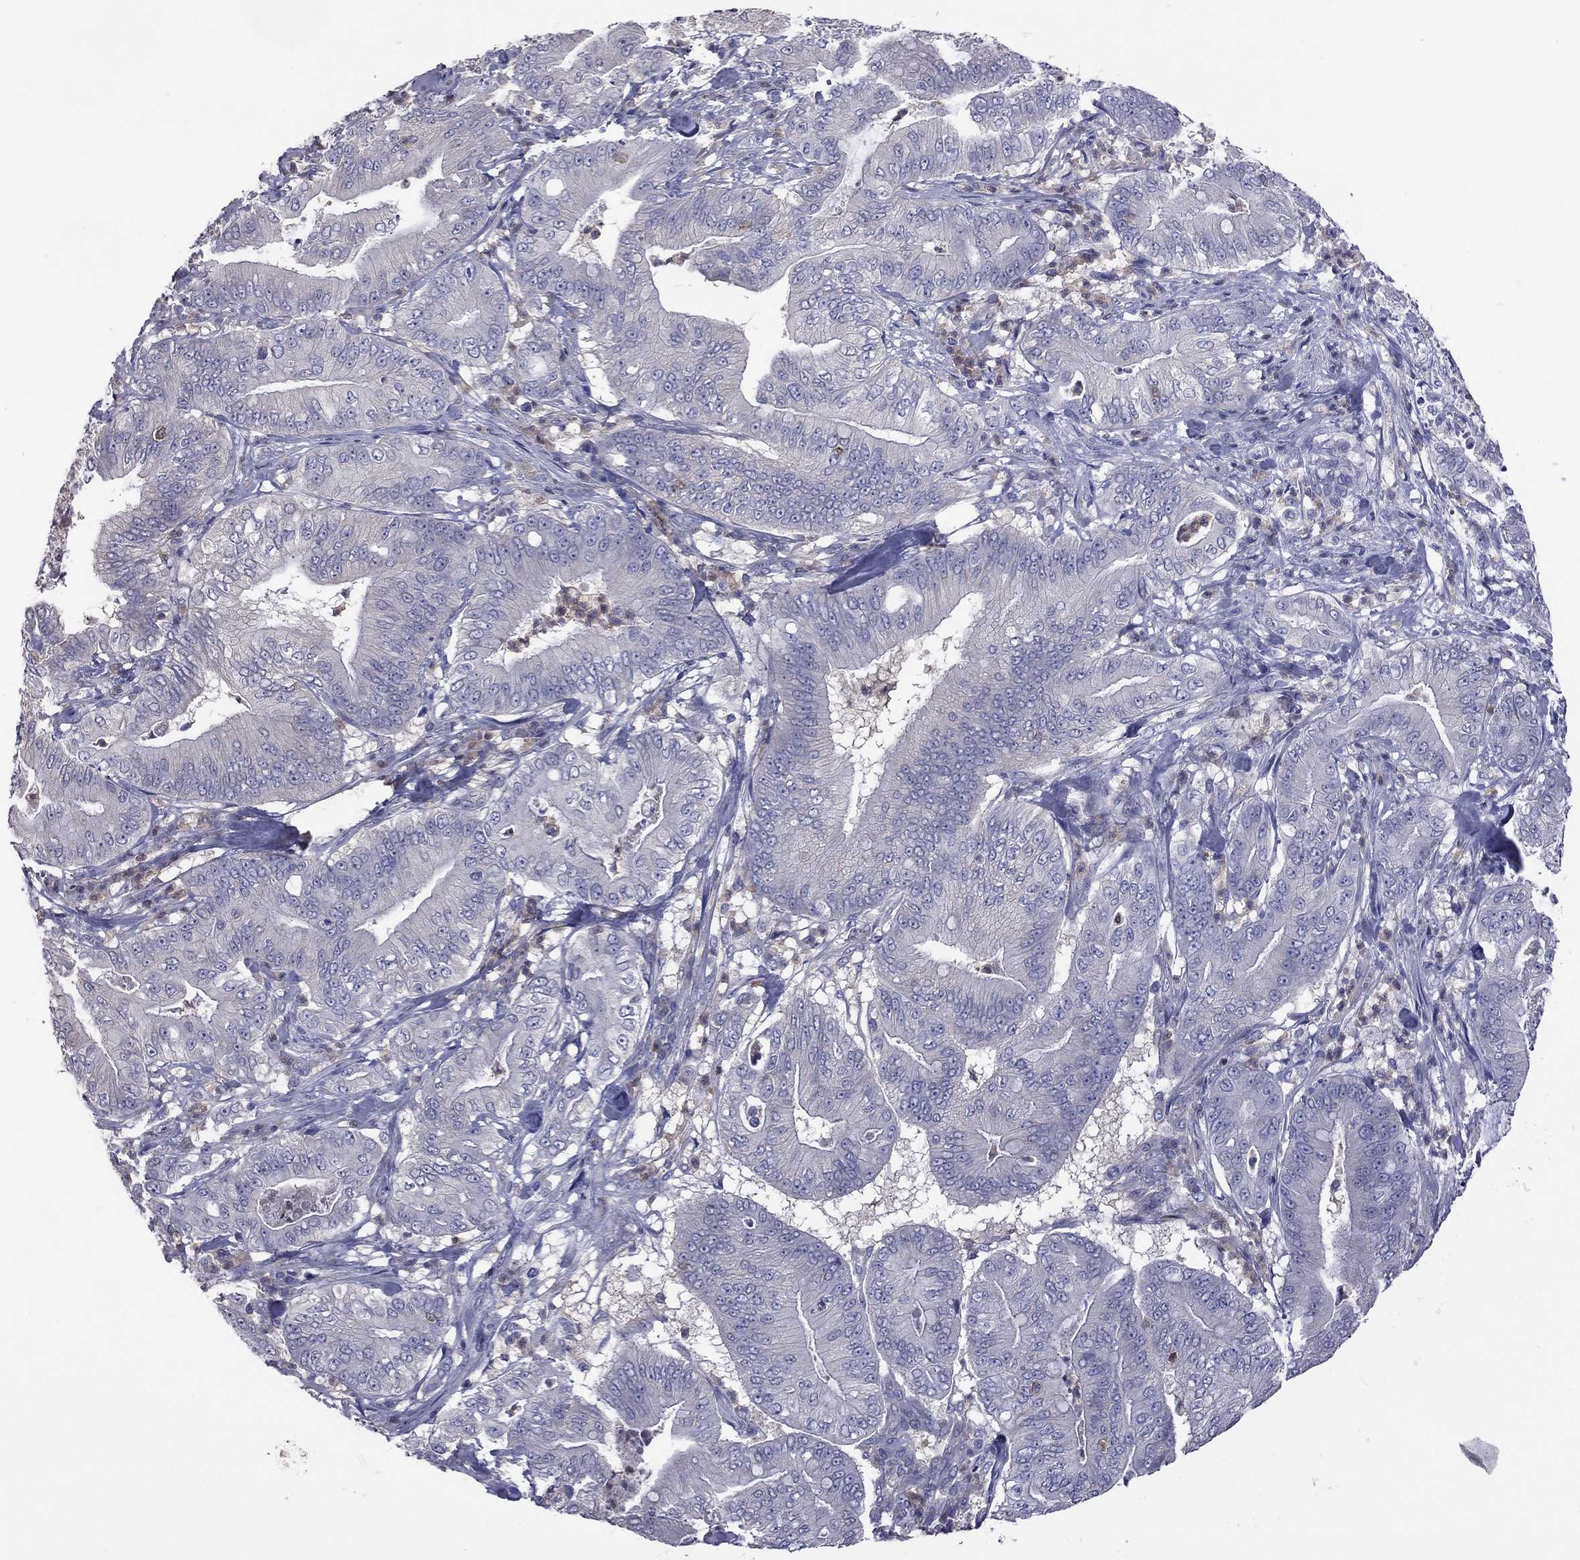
{"staining": {"intensity": "negative", "quantity": "none", "location": "none"}, "tissue": "pancreatic cancer", "cell_type": "Tumor cells", "image_type": "cancer", "snomed": [{"axis": "morphology", "description": "Adenocarcinoma, NOS"}, {"axis": "topography", "description": "Pancreas"}], "caption": "Immunohistochemistry (IHC) of pancreatic cancer displays no expression in tumor cells.", "gene": "IPCEF1", "patient": {"sex": "male", "age": 71}}